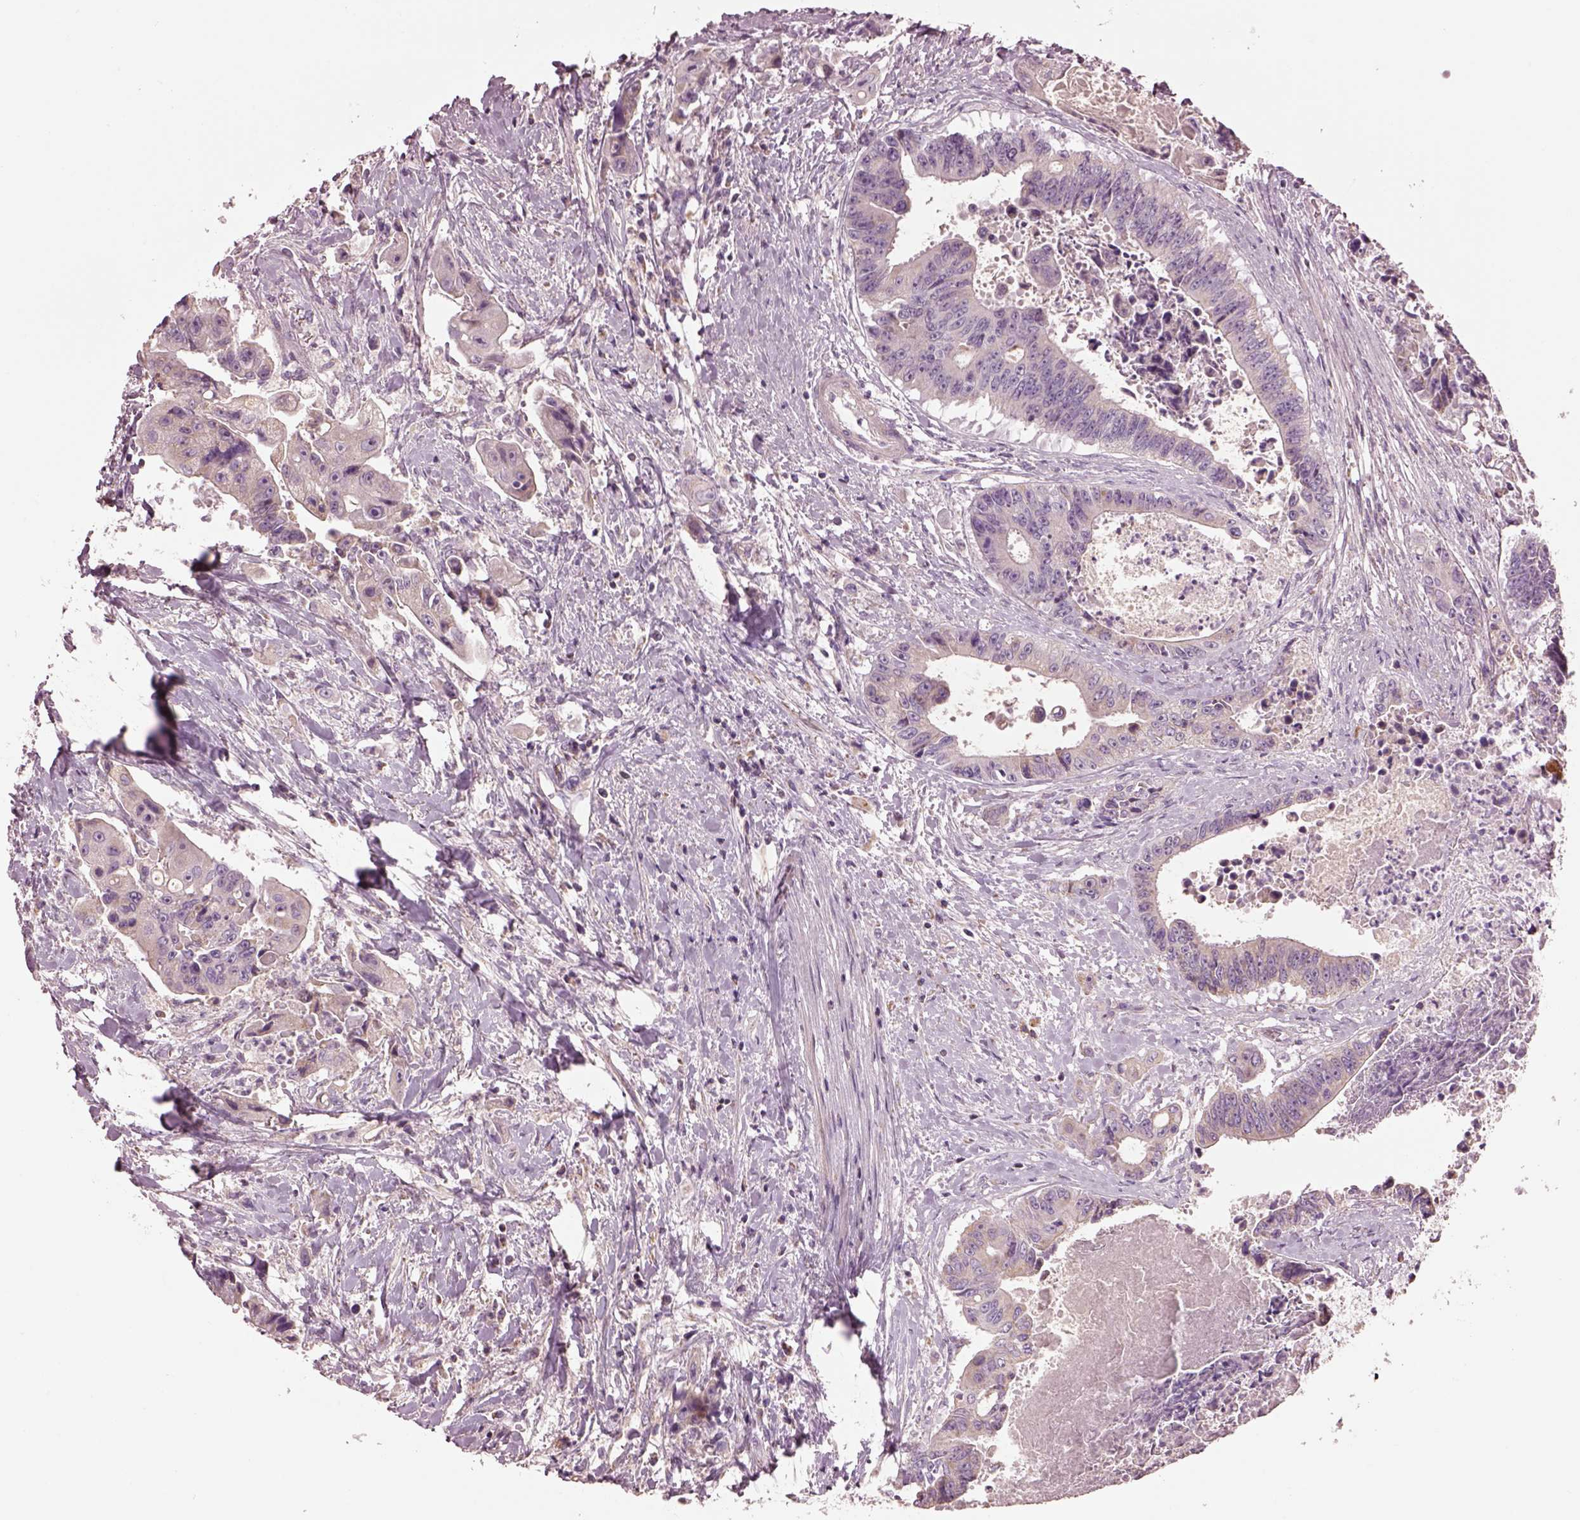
{"staining": {"intensity": "negative", "quantity": "none", "location": "none"}, "tissue": "colorectal cancer", "cell_type": "Tumor cells", "image_type": "cancer", "snomed": [{"axis": "morphology", "description": "Adenocarcinoma, NOS"}, {"axis": "topography", "description": "Rectum"}], "caption": "Immunohistochemistry of adenocarcinoma (colorectal) demonstrates no staining in tumor cells.", "gene": "SPATA7", "patient": {"sex": "male", "age": 54}}